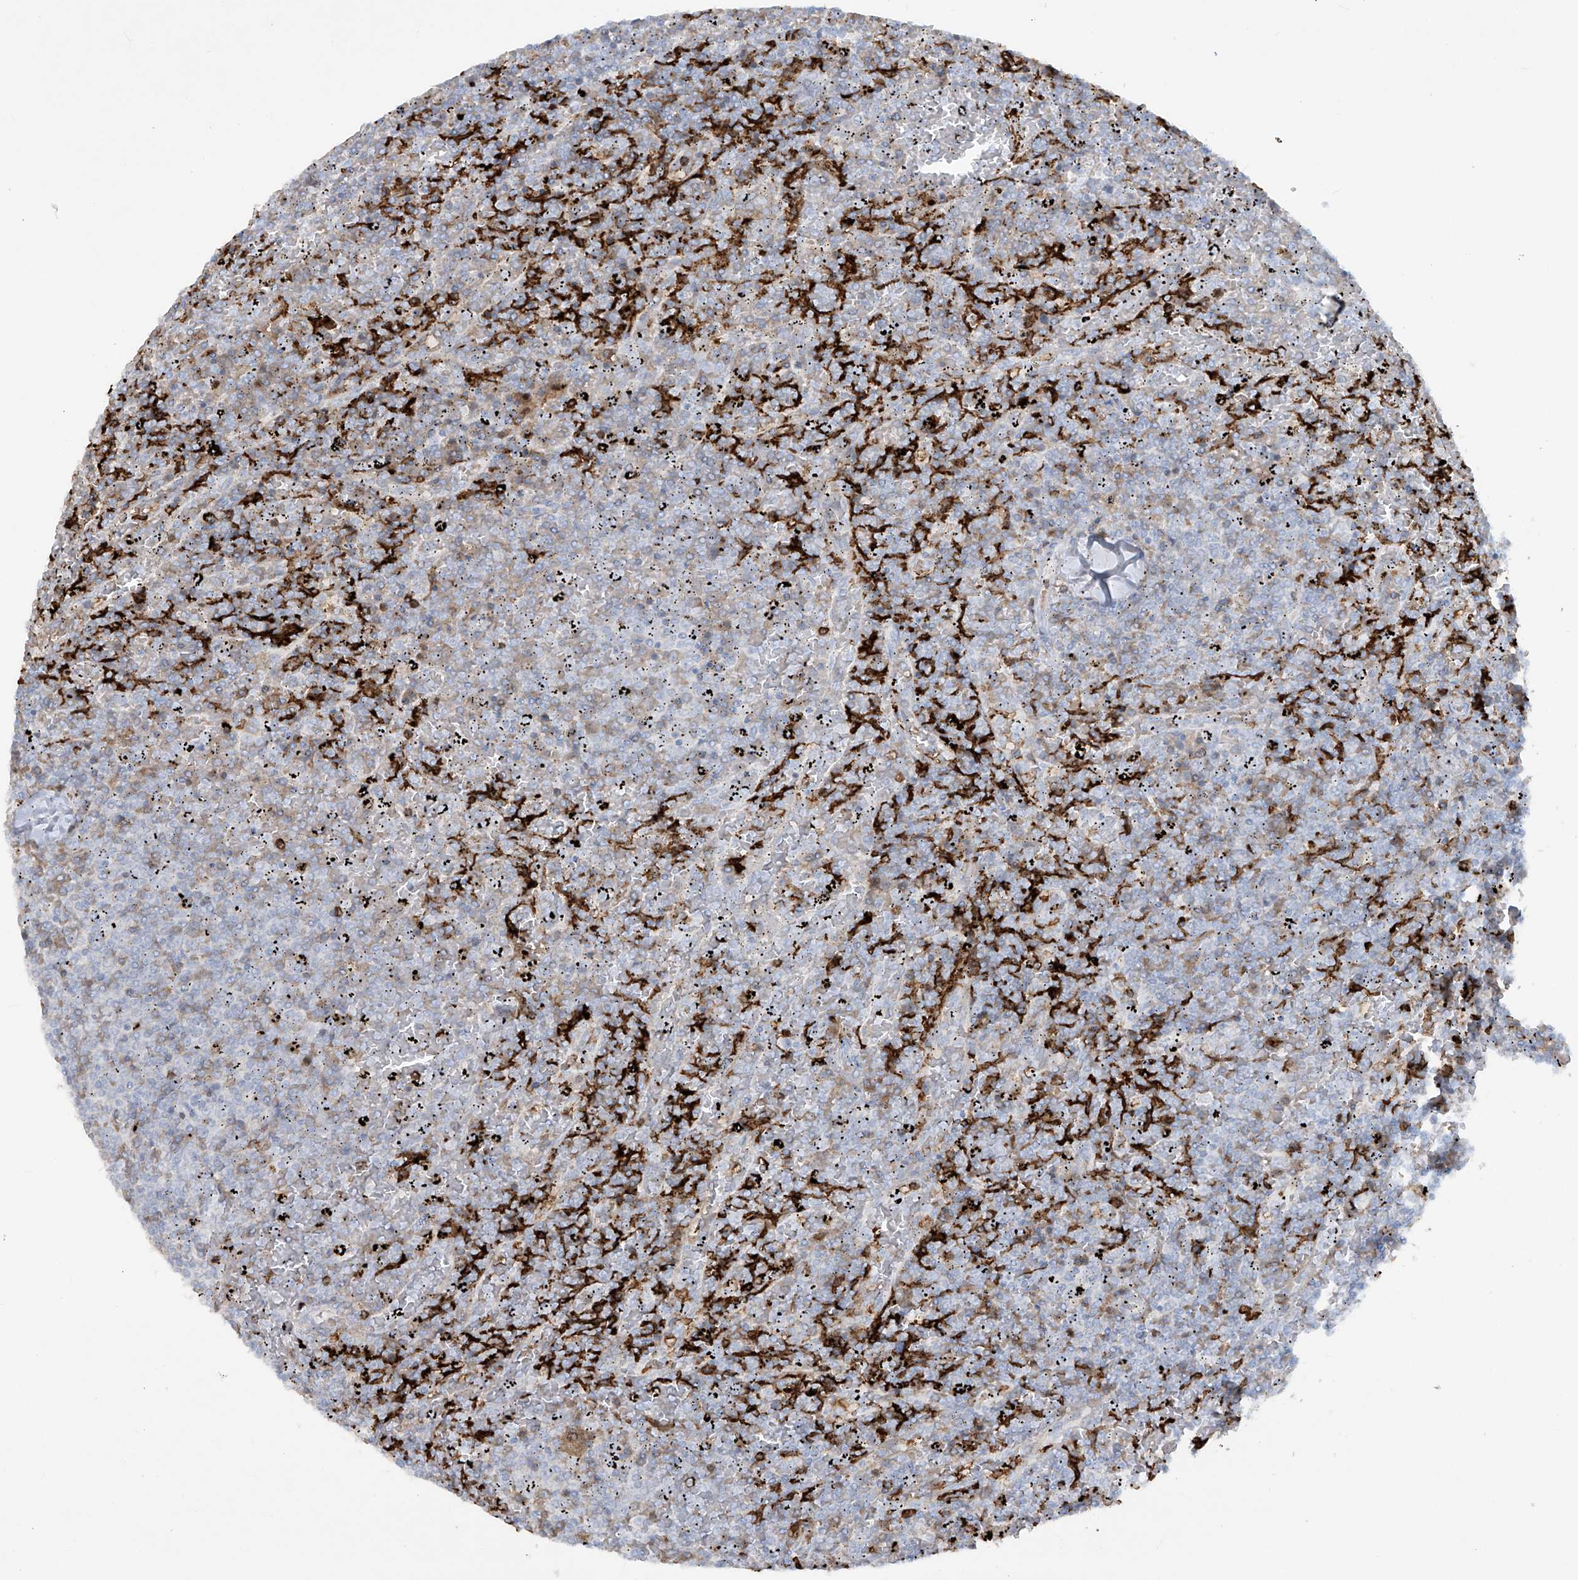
{"staining": {"intensity": "negative", "quantity": "none", "location": "none"}, "tissue": "lymphoma", "cell_type": "Tumor cells", "image_type": "cancer", "snomed": [{"axis": "morphology", "description": "Malignant lymphoma, non-Hodgkin's type, Low grade"}, {"axis": "topography", "description": "Spleen"}], "caption": "A histopathology image of lymphoma stained for a protein reveals no brown staining in tumor cells.", "gene": "FCGR3A", "patient": {"sex": "female", "age": 77}}